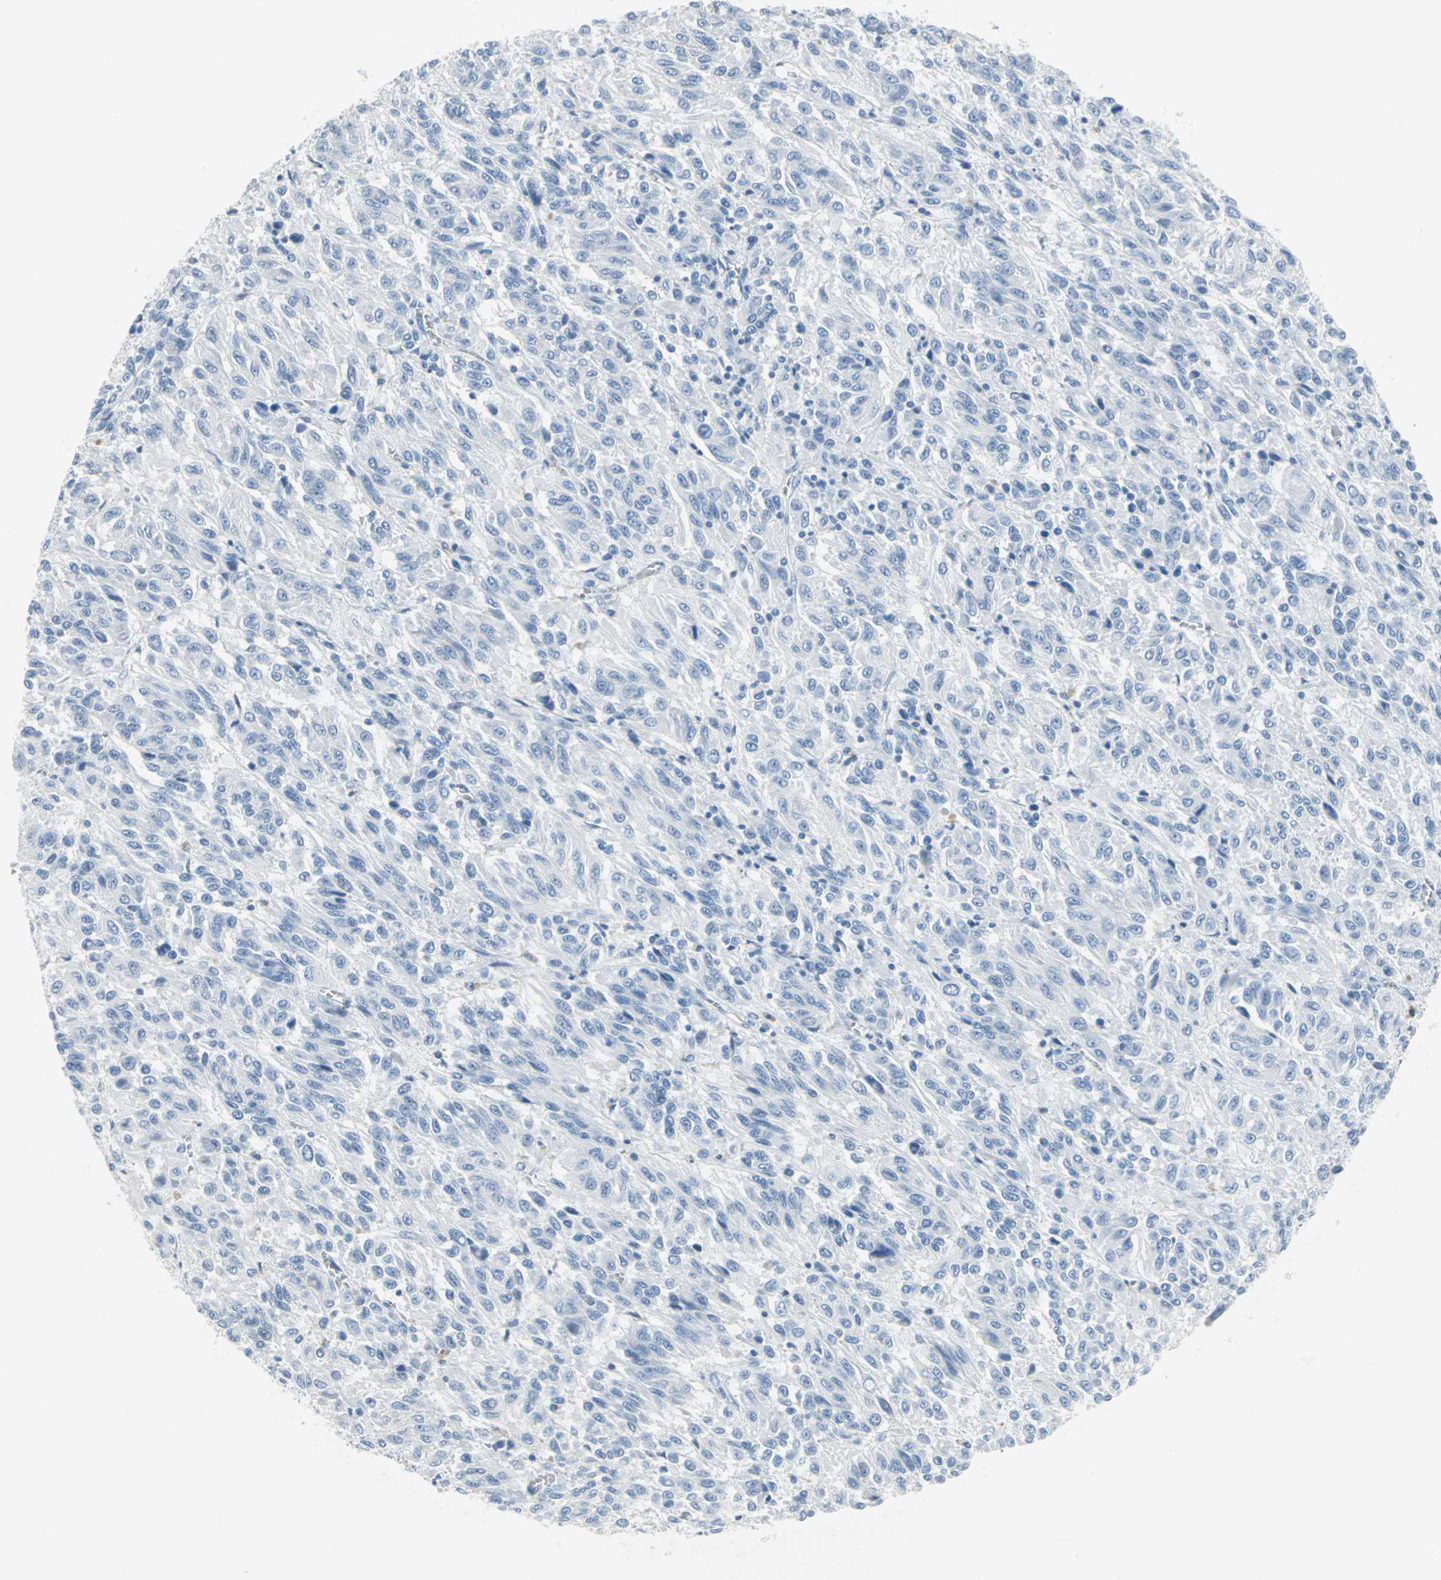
{"staining": {"intensity": "negative", "quantity": "none", "location": "none"}, "tissue": "melanoma", "cell_type": "Tumor cells", "image_type": "cancer", "snomed": [{"axis": "morphology", "description": "Malignant melanoma, Metastatic site"}, {"axis": "topography", "description": "Lung"}], "caption": "Tumor cells are negative for brown protein staining in melanoma. (IHC, brightfield microscopy, high magnification).", "gene": "STX1A", "patient": {"sex": "male", "age": 64}}